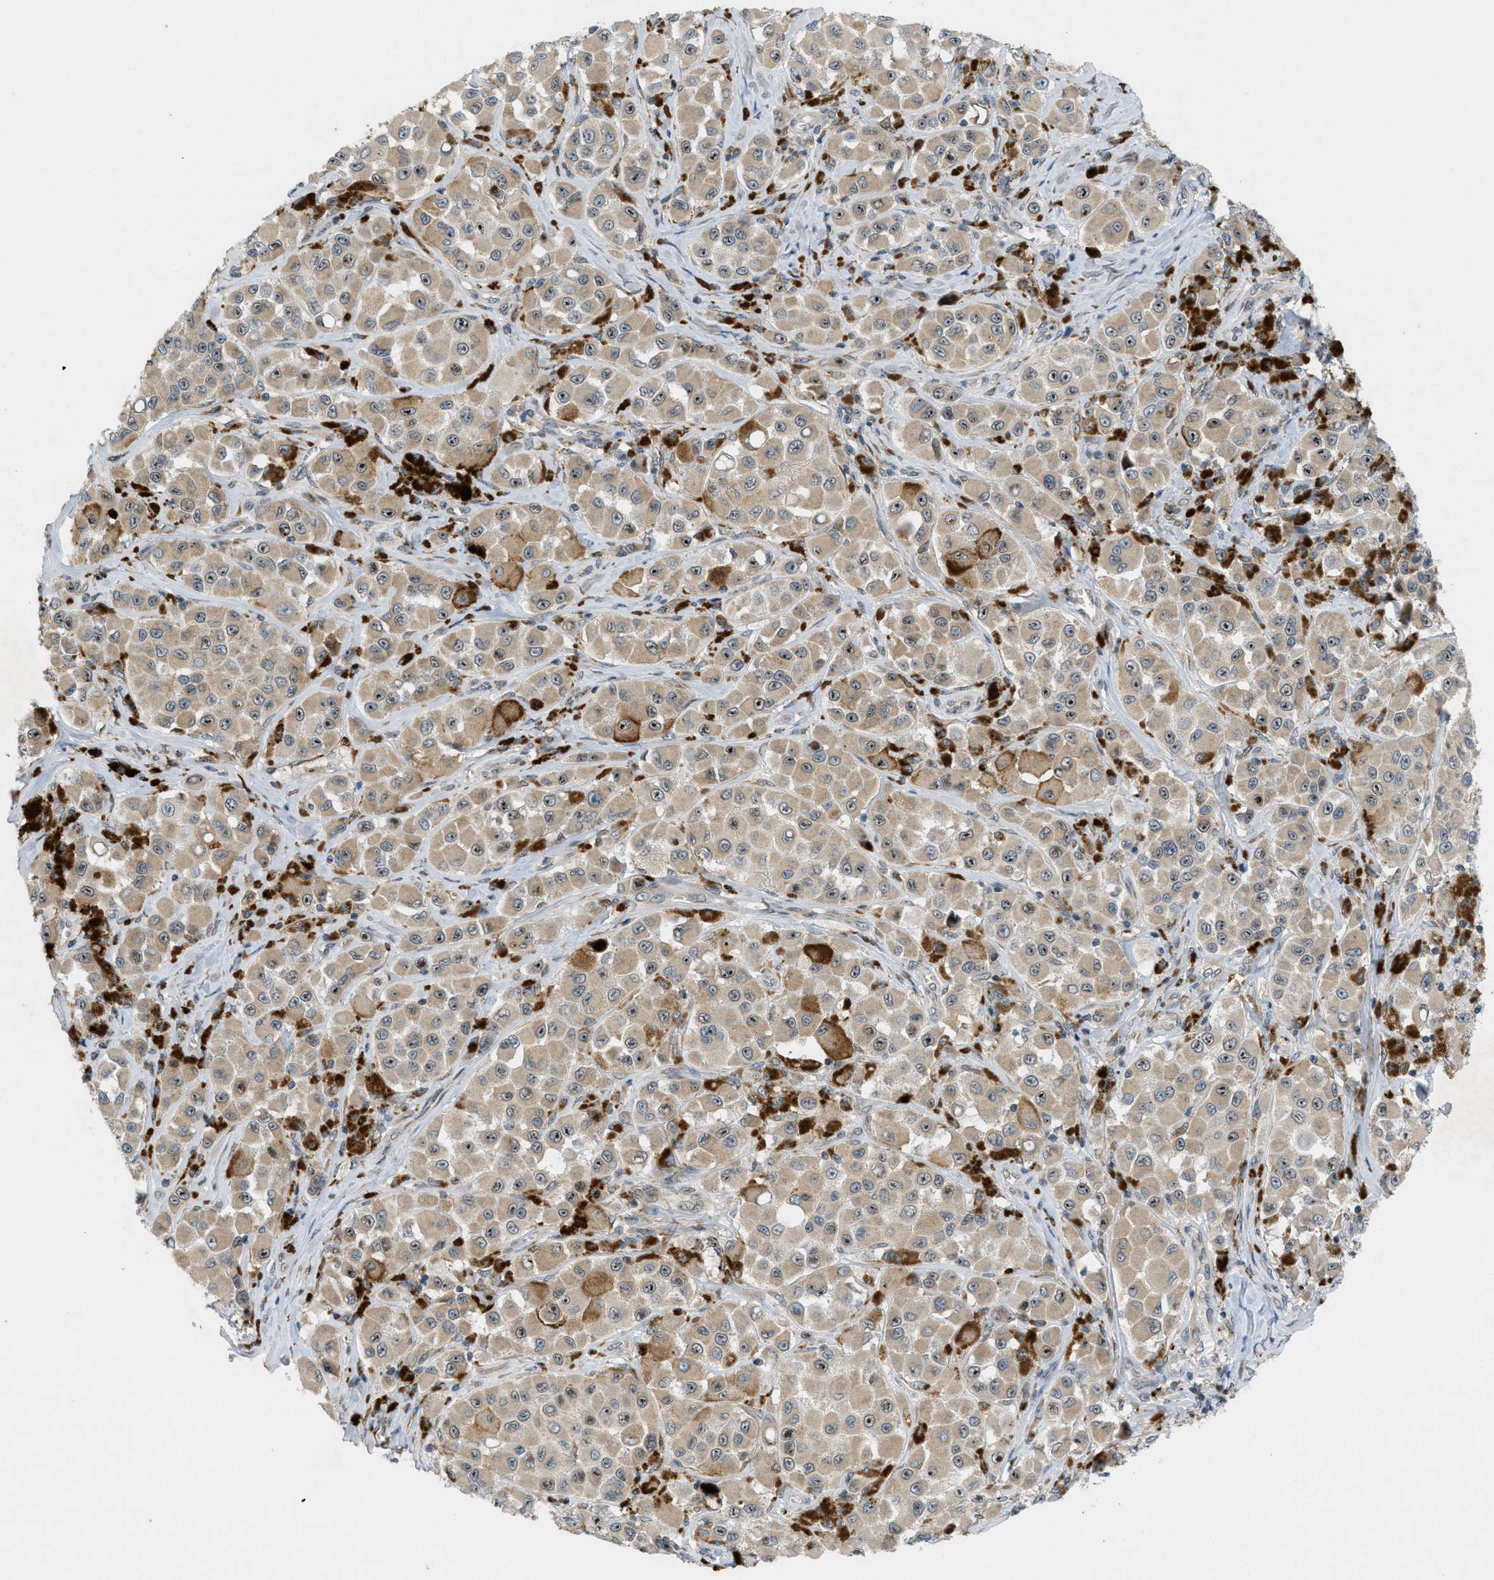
{"staining": {"intensity": "weak", "quantity": ">75%", "location": "cytoplasmic/membranous,nuclear"}, "tissue": "melanoma", "cell_type": "Tumor cells", "image_type": "cancer", "snomed": [{"axis": "morphology", "description": "Malignant melanoma, NOS"}, {"axis": "topography", "description": "Skin"}], "caption": "Immunohistochemical staining of melanoma demonstrates weak cytoplasmic/membranous and nuclear protein positivity in about >75% of tumor cells.", "gene": "SIGMAR1", "patient": {"sex": "male", "age": 84}}